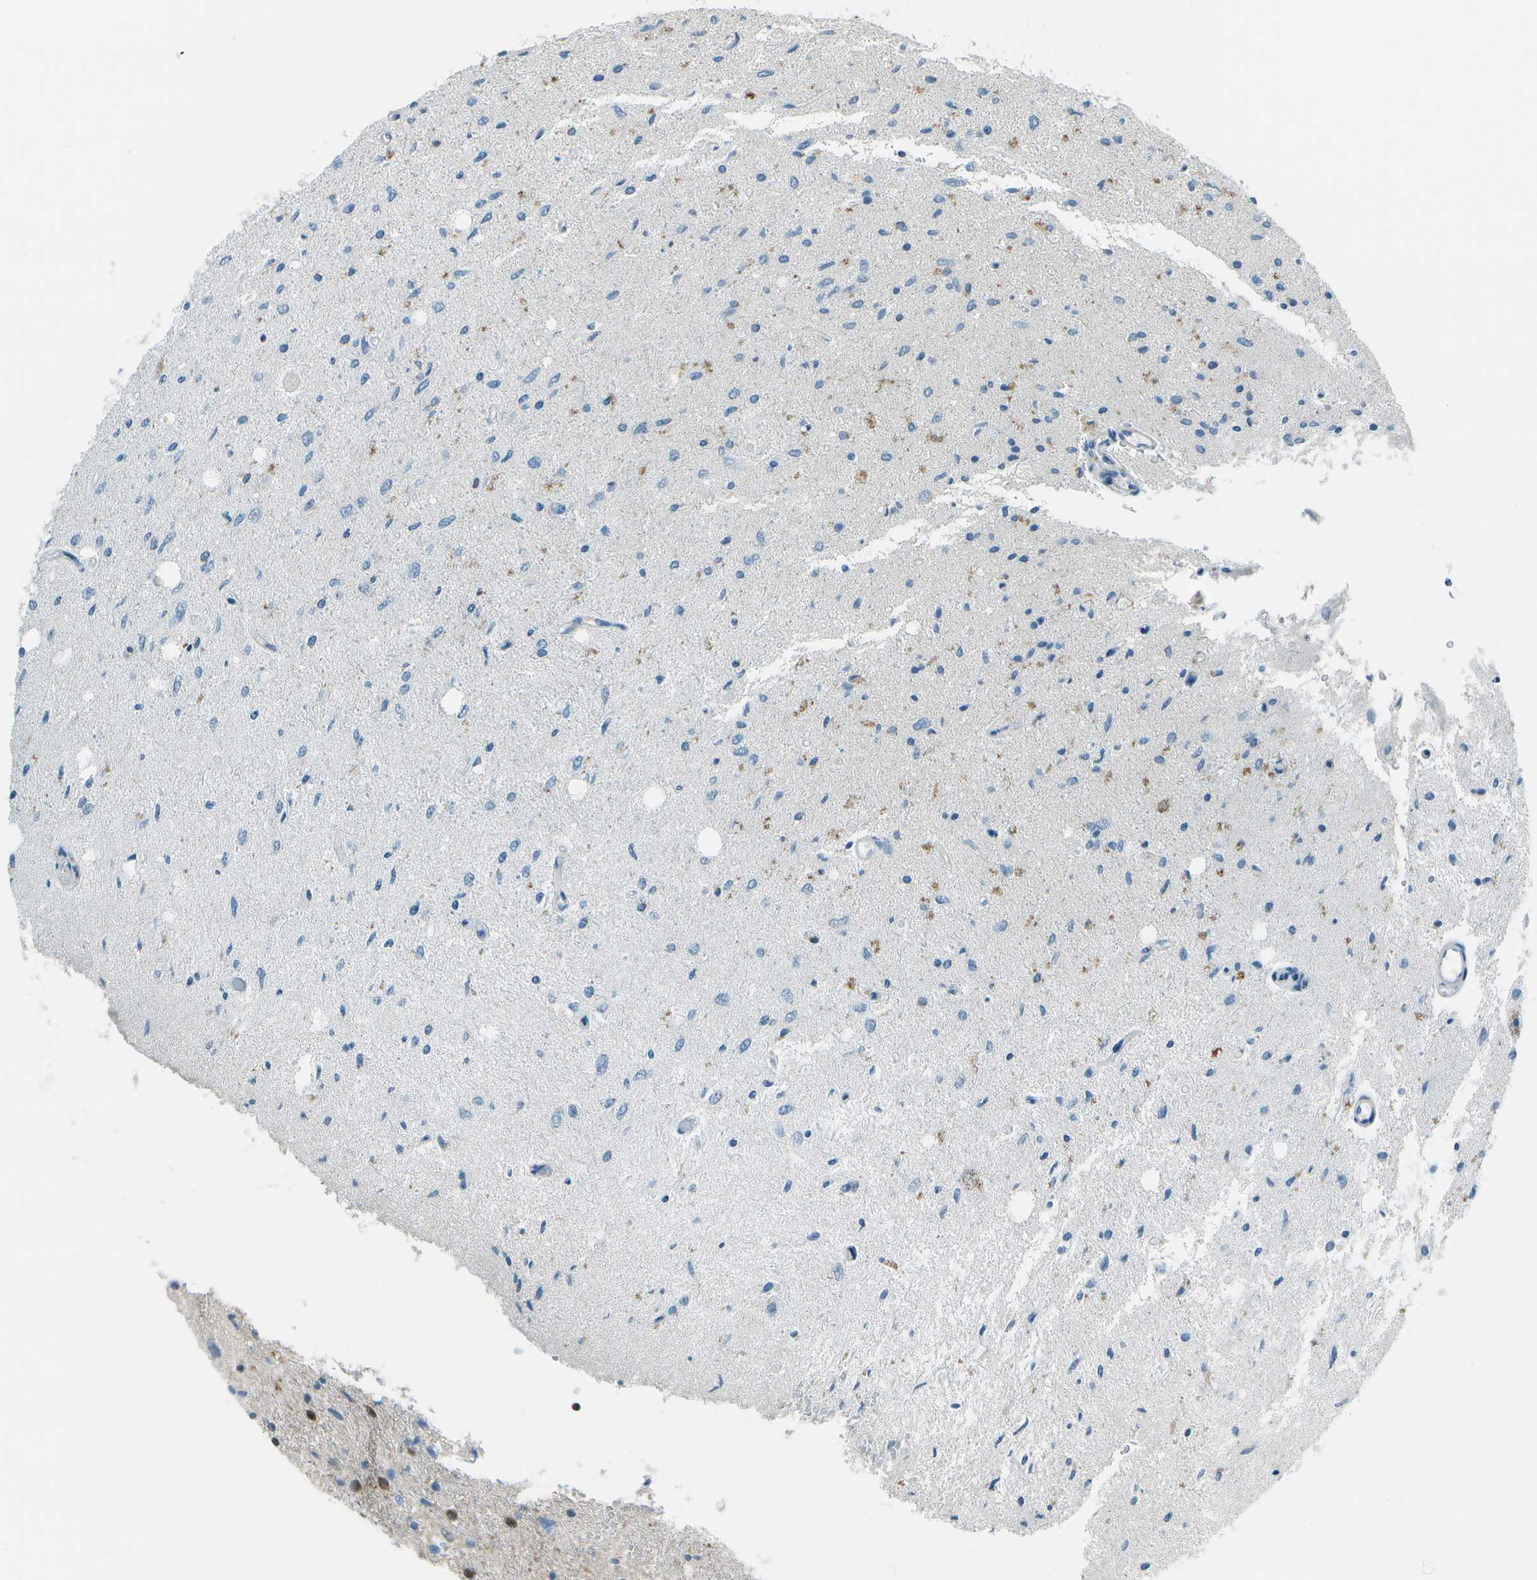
{"staining": {"intensity": "strong", "quantity": "<25%", "location": "nuclear"}, "tissue": "glioma", "cell_type": "Tumor cells", "image_type": "cancer", "snomed": [{"axis": "morphology", "description": "Glioma, malignant, Low grade"}, {"axis": "topography", "description": "Brain"}], "caption": "High-magnification brightfield microscopy of glioma stained with DAB (3,3'-diaminobenzidine) (brown) and counterstained with hematoxylin (blue). tumor cells exhibit strong nuclear positivity is identified in approximately<25% of cells.", "gene": "FGF1", "patient": {"sex": "male", "age": 77}}